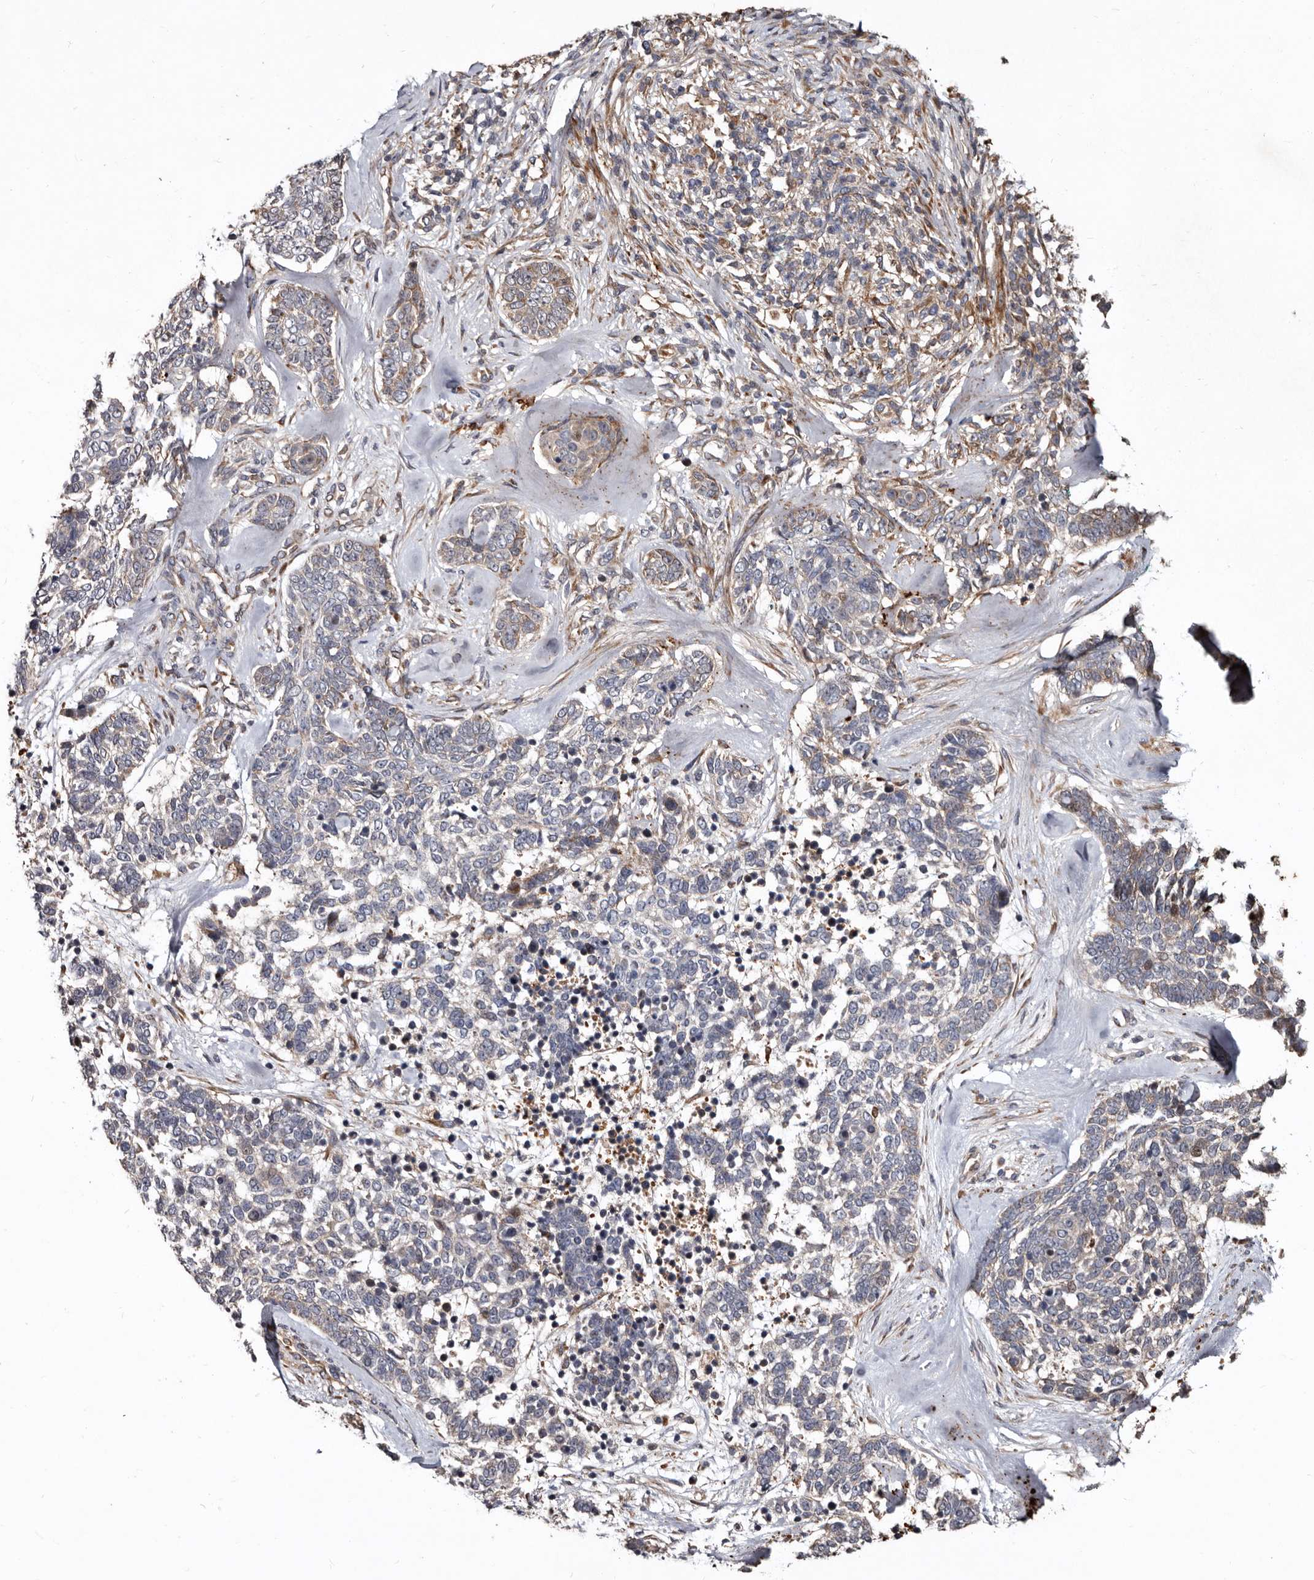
{"staining": {"intensity": "weak", "quantity": "<25%", "location": "cytoplasmic/membranous"}, "tissue": "skin cancer", "cell_type": "Tumor cells", "image_type": "cancer", "snomed": [{"axis": "morphology", "description": "Basal cell carcinoma"}, {"axis": "topography", "description": "Skin"}], "caption": "Protein analysis of basal cell carcinoma (skin) shows no significant expression in tumor cells. (Immunohistochemistry (ihc), brightfield microscopy, high magnification).", "gene": "WEE2", "patient": {"sex": "female", "age": 81}}